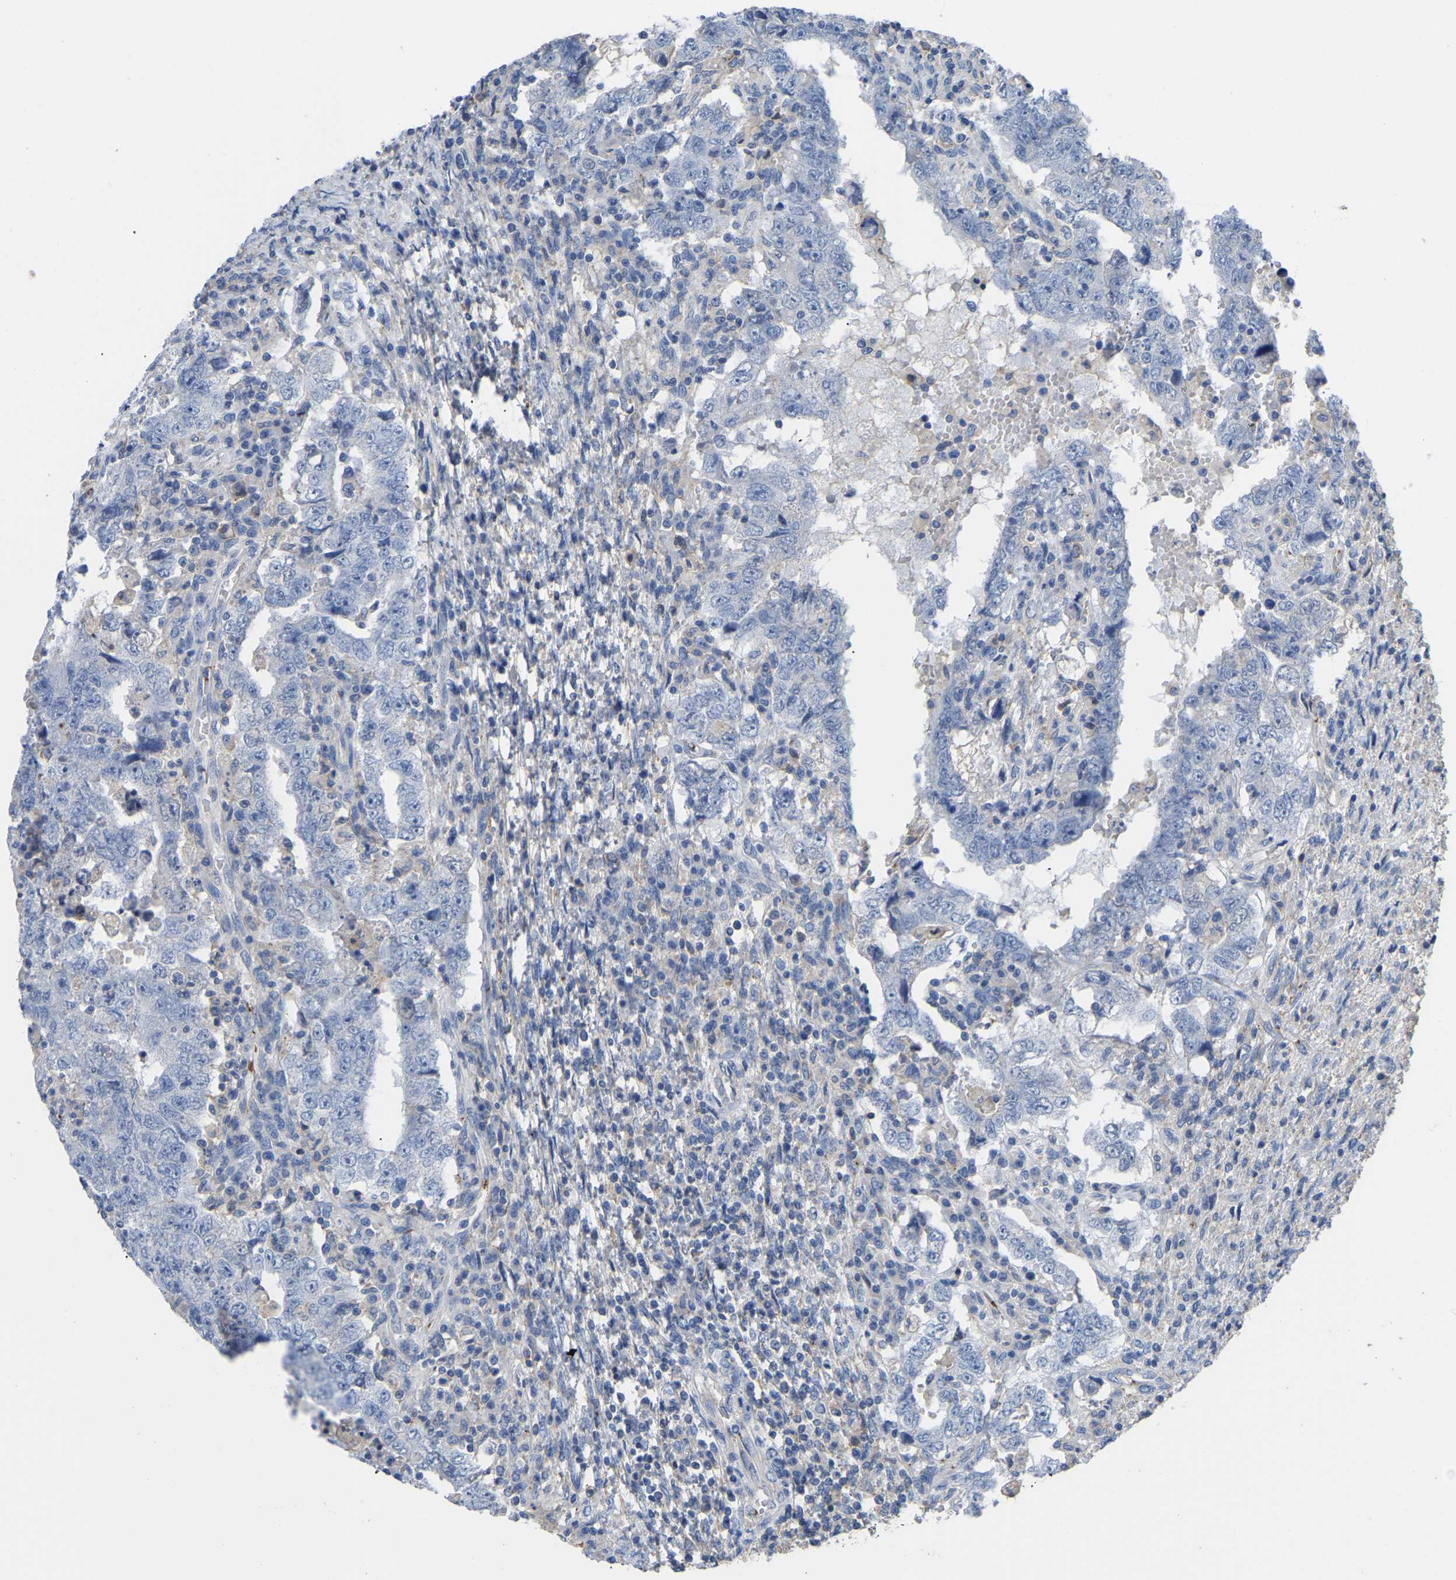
{"staining": {"intensity": "negative", "quantity": "none", "location": "none"}, "tissue": "testis cancer", "cell_type": "Tumor cells", "image_type": "cancer", "snomed": [{"axis": "morphology", "description": "Carcinoma, Embryonal, NOS"}, {"axis": "topography", "description": "Testis"}], "caption": "Tumor cells are negative for protein expression in human testis embryonal carcinoma. (Stains: DAB immunohistochemistry with hematoxylin counter stain, Microscopy: brightfield microscopy at high magnification).", "gene": "ZNF449", "patient": {"sex": "male", "age": 26}}